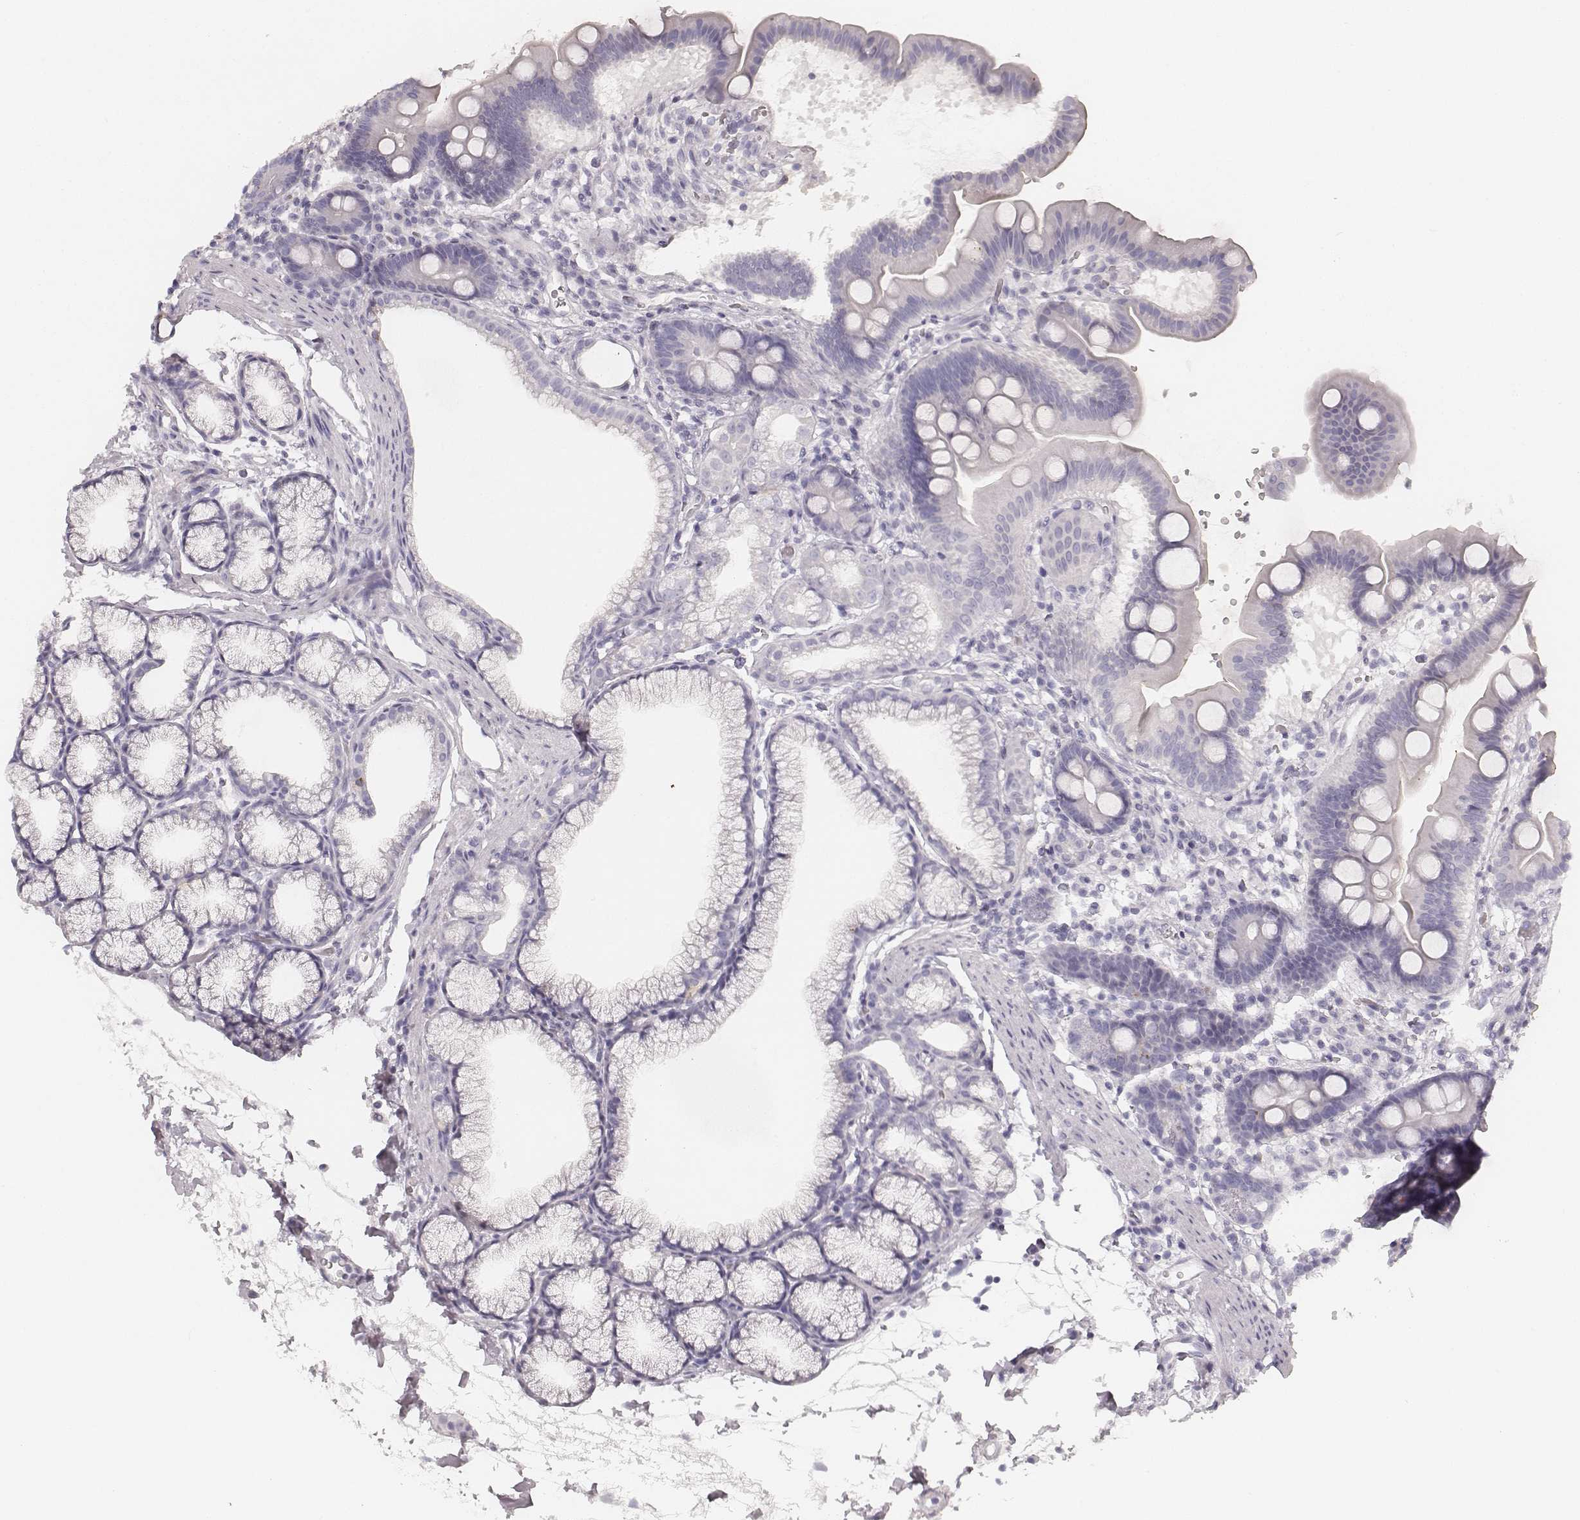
{"staining": {"intensity": "negative", "quantity": "none", "location": "none"}, "tissue": "duodenum", "cell_type": "Glandular cells", "image_type": "normal", "snomed": [{"axis": "morphology", "description": "Normal tissue, NOS"}, {"axis": "topography", "description": "Duodenum"}], "caption": "Immunohistochemical staining of normal duodenum demonstrates no significant expression in glandular cells. Nuclei are stained in blue.", "gene": "KRT72", "patient": {"sex": "male", "age": 59}}